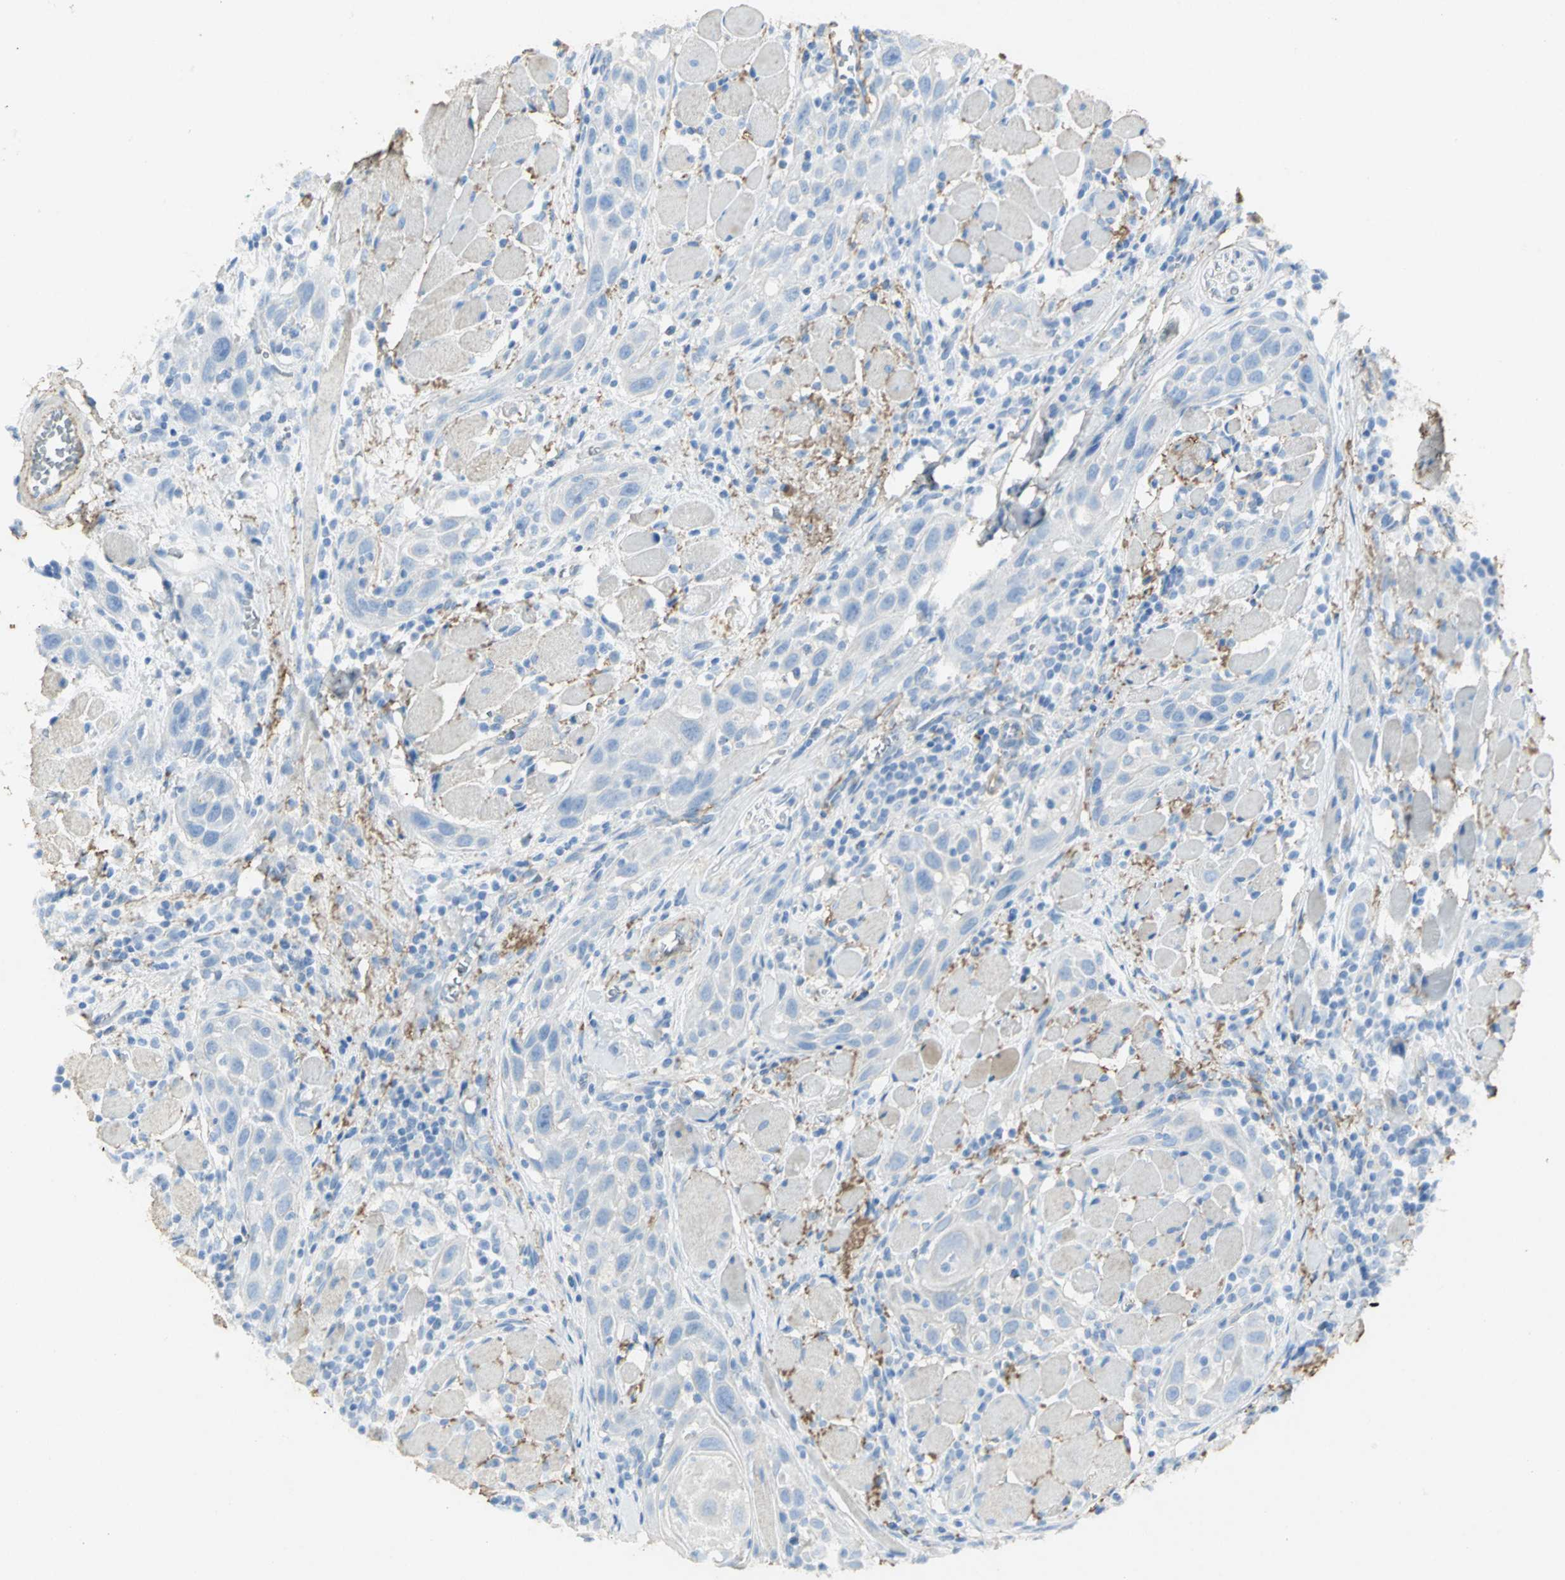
{"staining": {"intensity": "negative", "quantity": "none", "location": "none"}, "tissue": "head and neck cancer", "cell_type": "Tumor cells", "image_type": "cancer", "snomed": [{"axis": "morphology", "description": "Squamous cell carcinoma, NOS"}, {"axis": "topography", "description": "Oral tissue"}, {"axis": "topography", "description": "Head-Neck"}], "caption": "Immunohistochemistry photomicrograph of neoplastic tissue: head and neck squamous cell carcinoma stained with DAB displays no significant protein staining in tumor cells.", "gene": "ASB9", "patient": {"sex": "female", "age": 50}}